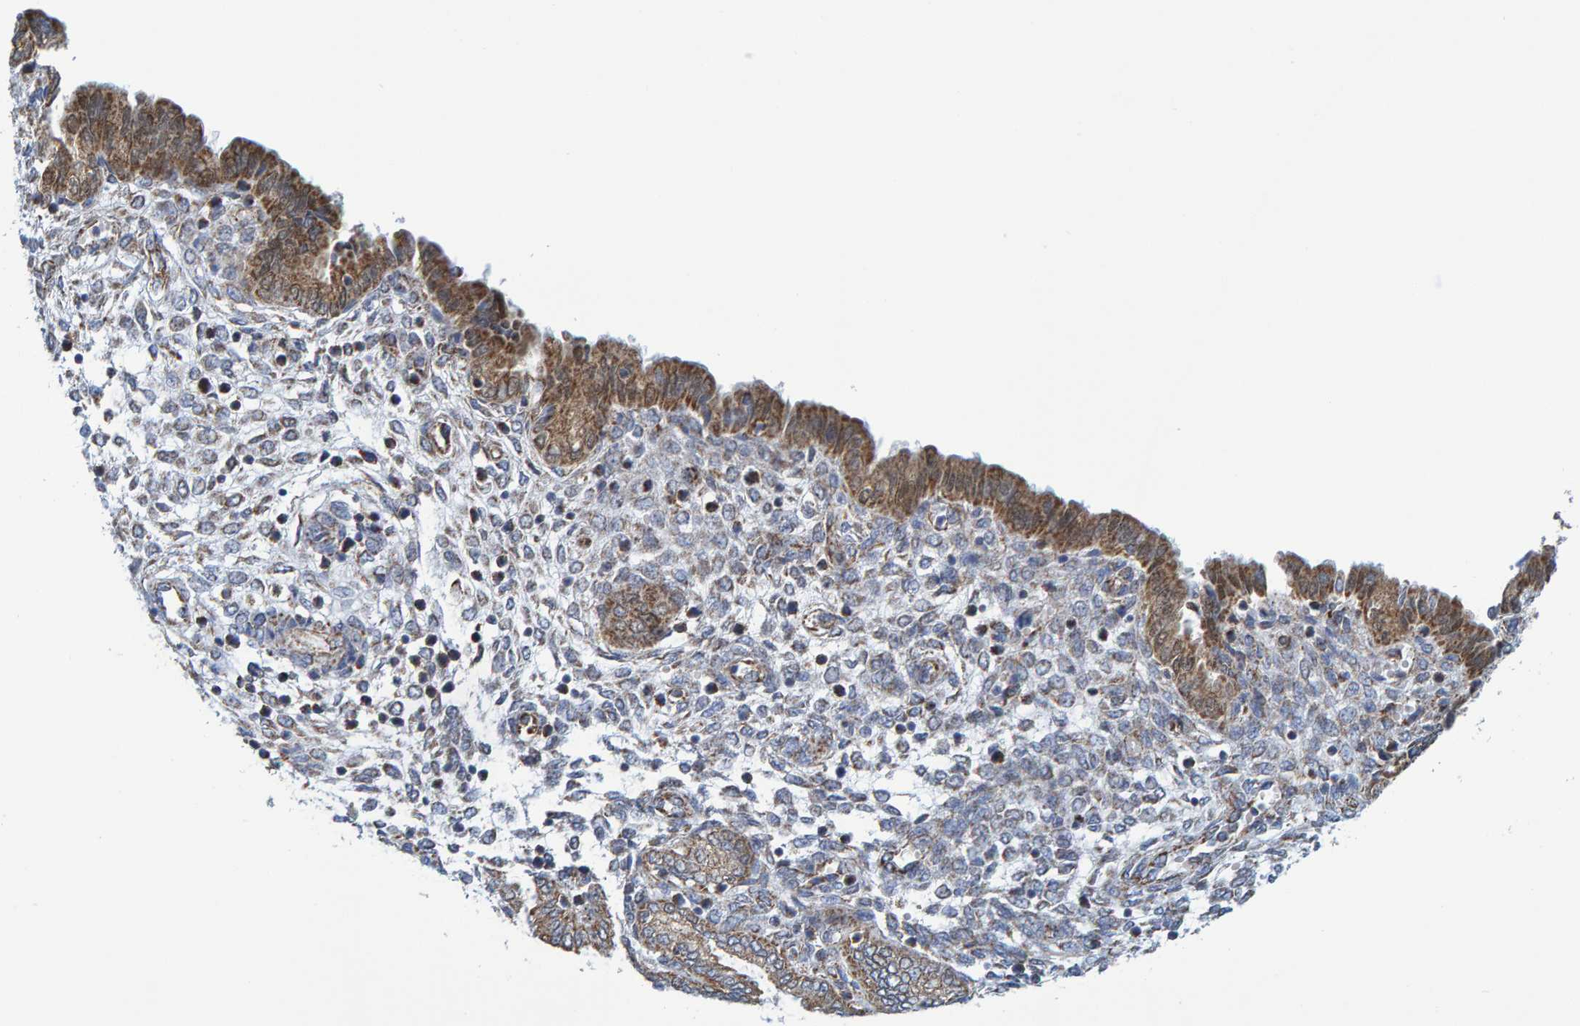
{"staining": {"intensity": "negative", "quantity": "none", "location": "none"}, "tissue": "endometrium", "cell_type": "Cells in endometrial stroma", "image_type": "normal", "snomed": [{"axis": "morphology", "description": "Normal tissue, NOS"}, {"axis": "topography", "description": "Endometrium"}], "caption": "High magnification brightfield microscopy of benign endometrium stained with DAB (brown) and counterstained with hematoxylin (blue): cells in endometrial stroma show no significant staining. (DAB (3,3'-diaminobenzidine) immunohistochemistry visualized using brightfield microscopy, high magnification).", "gene": "MRPS7", "patient": {"sex": "female", "age": 33}}